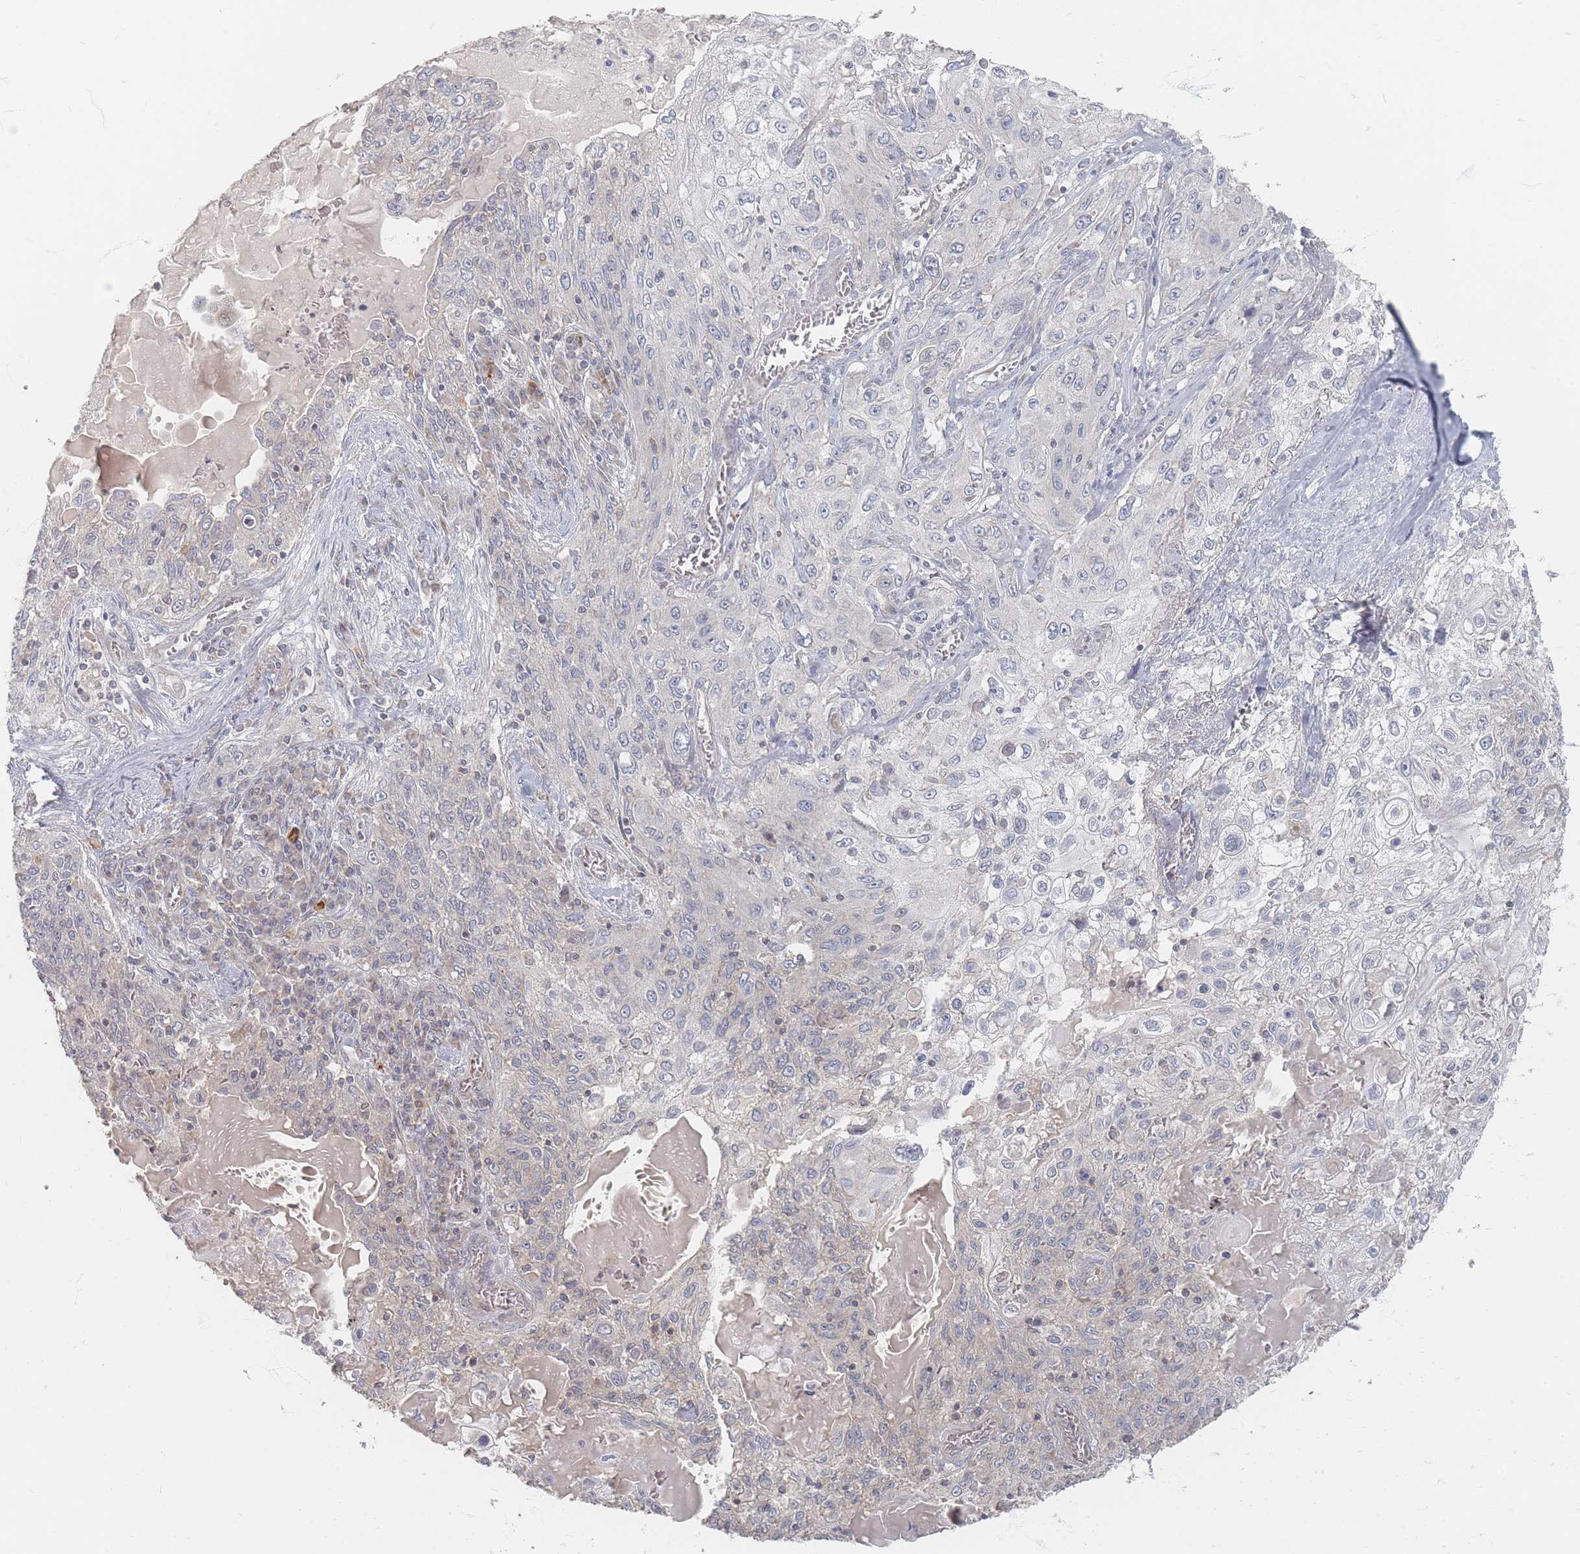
{"staining": {"intensity": "negative", "quantity": "none", "location": "none"}, "tissue": "lung cancer", "cell_type": "Tumor cells", "image_type": "cancer", "snomed": [{"axis": "morphology", "description": "Squamous cell carcinoma, NOS"}, {"axis": "topography", "description": "Lung"}], "caption": "Squamous cell carcinoma (lung) was stained to show a protein in brown. There is no significant expression in tumor cells.", "gene": "GLE1", "patient": {"sex": "female", "age": 69}}